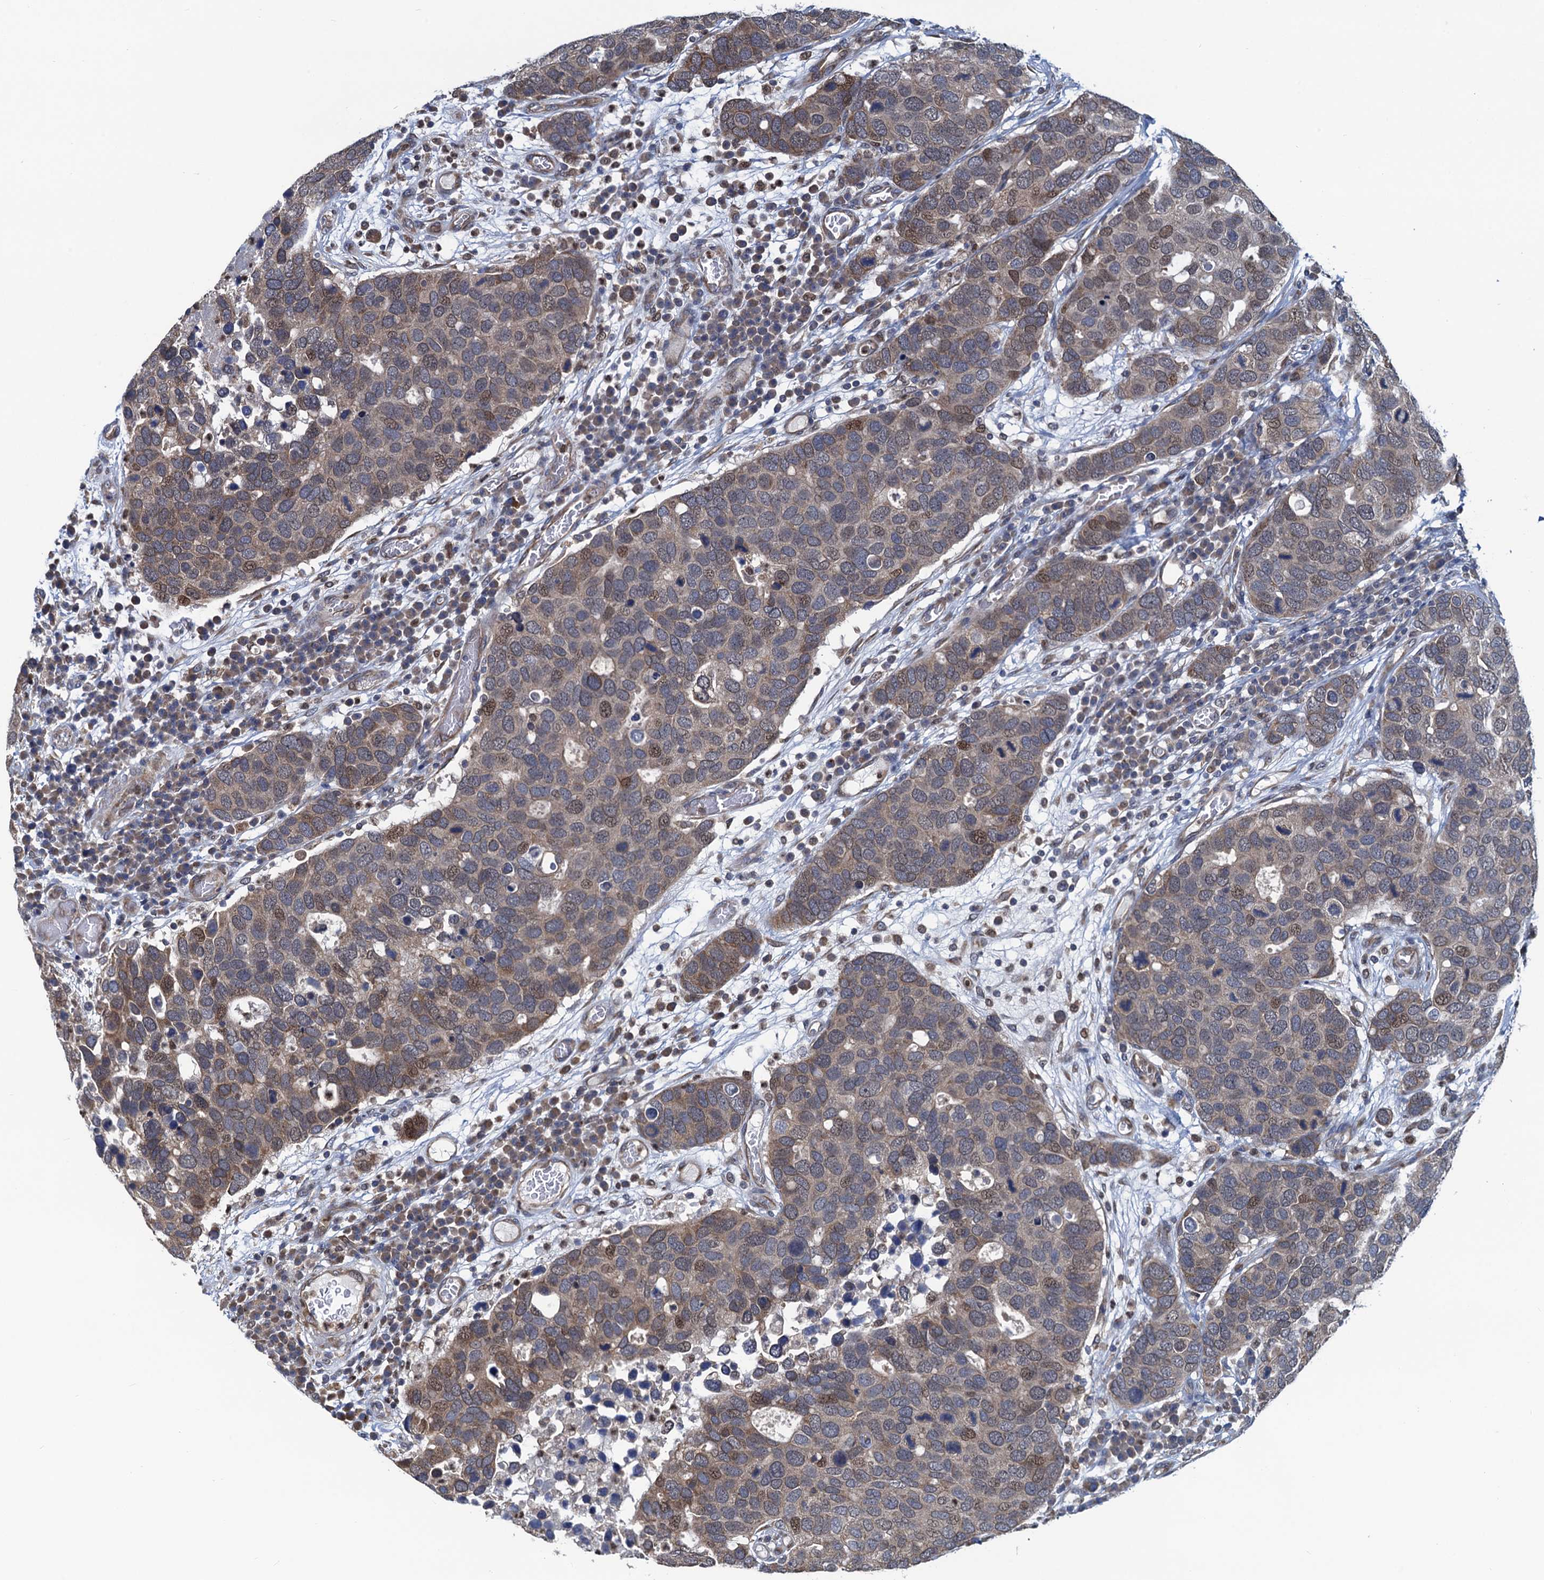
{"staining": {"intensity": "moderate", "quantity": "<25%", "location": "cytoplasmic/membranous,nuclear"}, "tissue": "breast cancer", "cell_type": "Tumor cells", "image_type": "cancer", "snomed": [{"axis": "morphology", "description": "Duct carcinoma"}, {"axis": "topography", "description": "Breast"}], "caption": "A histopathology image showing moderate cytoplasmic/membranous and nuclear staining in about <25% of tumor cells in invasive ductal carcinoma (breast), as visualized by brown immunohistochemical staining.", "gene": "RNF125", "patient": {"sex": "female", "age": 83}}